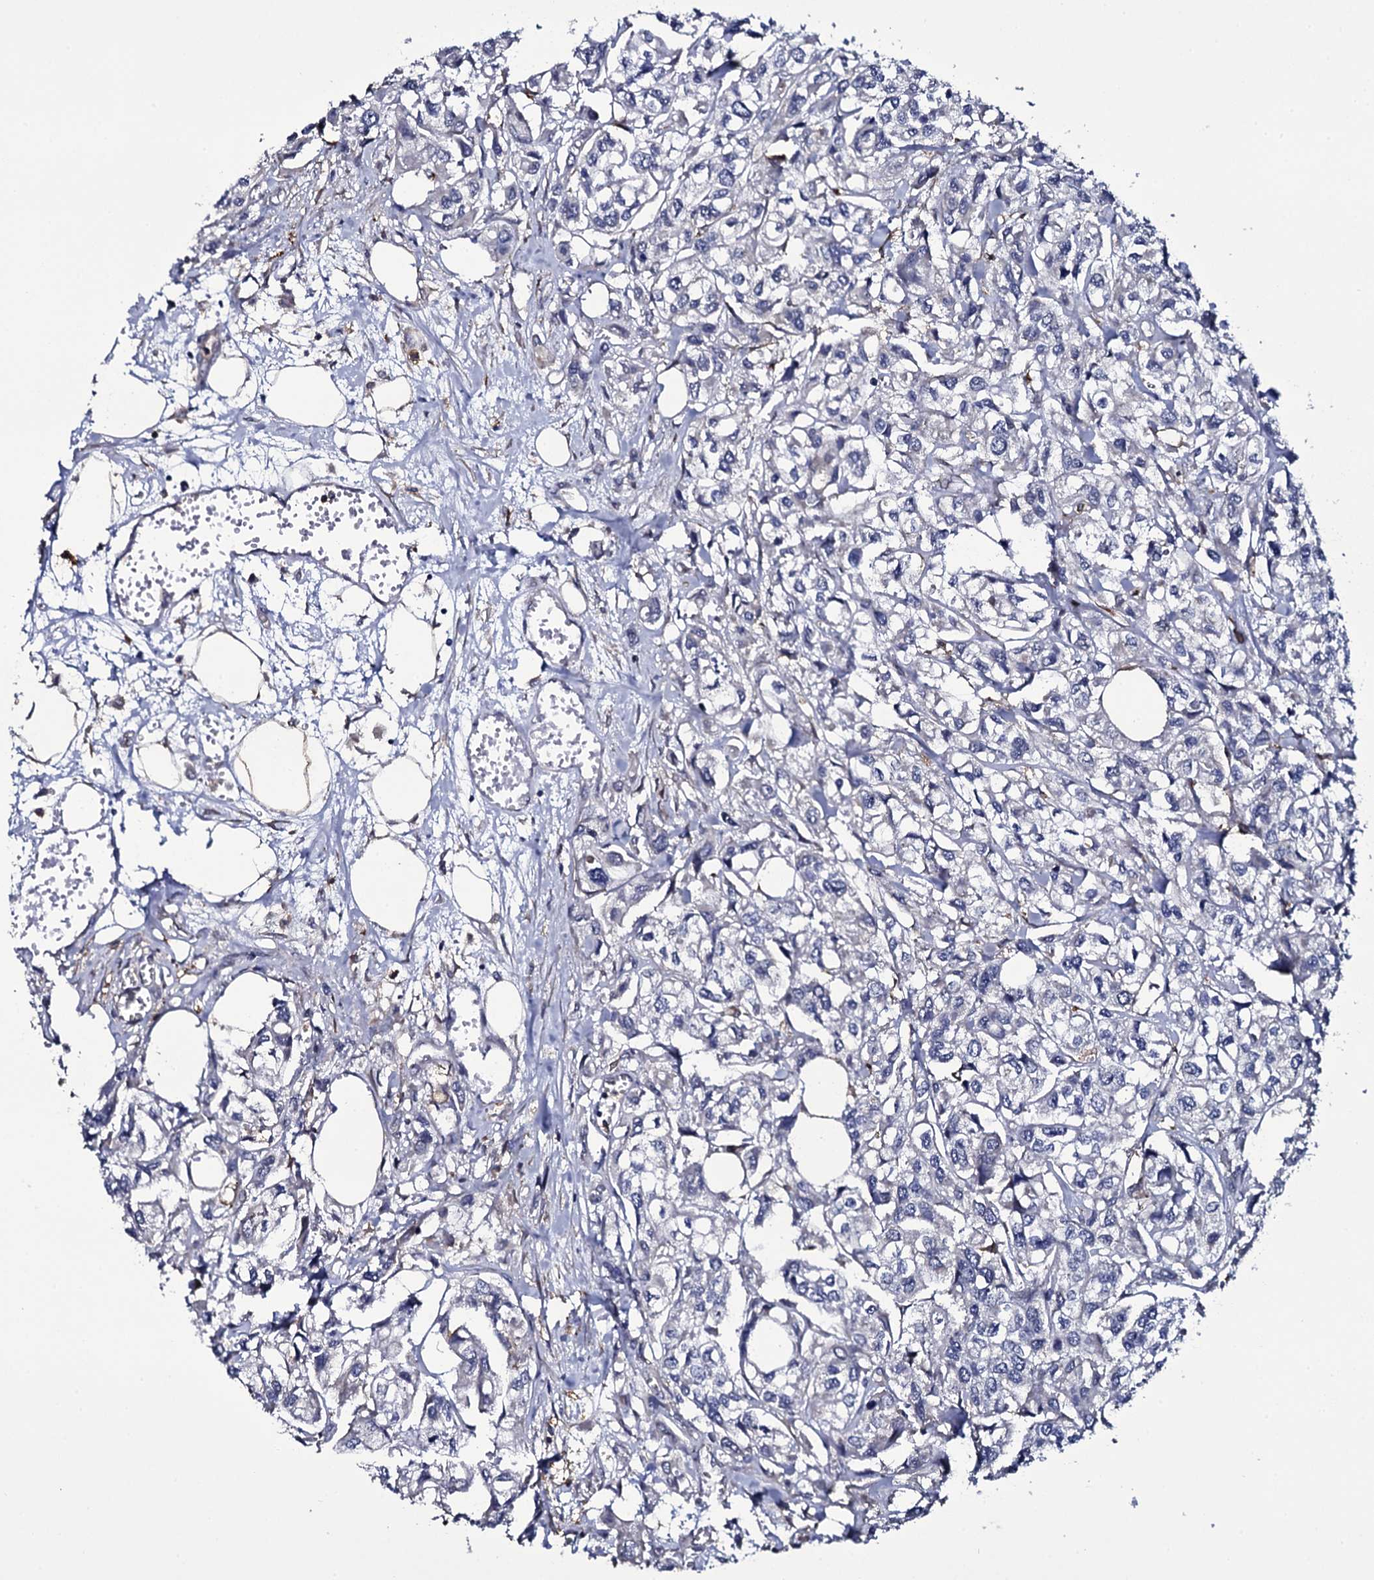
{"staining": {"intensity": "negative", "quantity": "none", "location": "none"}, "tissue": "urothelial cancer", "cell_type": "Tumor cells", "image_type": "cancer", "snomed": [{"axis": "morphology", "description": "Urothelial carcinoma, High grade"}, {"axis": "topography", "description": "Urinary bladder"}], "caption": "DAB immunohistochemical staining of urothelial cancer demonstrates no significant expression in tumor cells. Brightfield microscopy of immunohistochemistry stained with DAB (brown) and hematoxylin (blue), captured at high magnification.", "gene": "TTC23", "patient": {"sex": "male", "age": 67}}